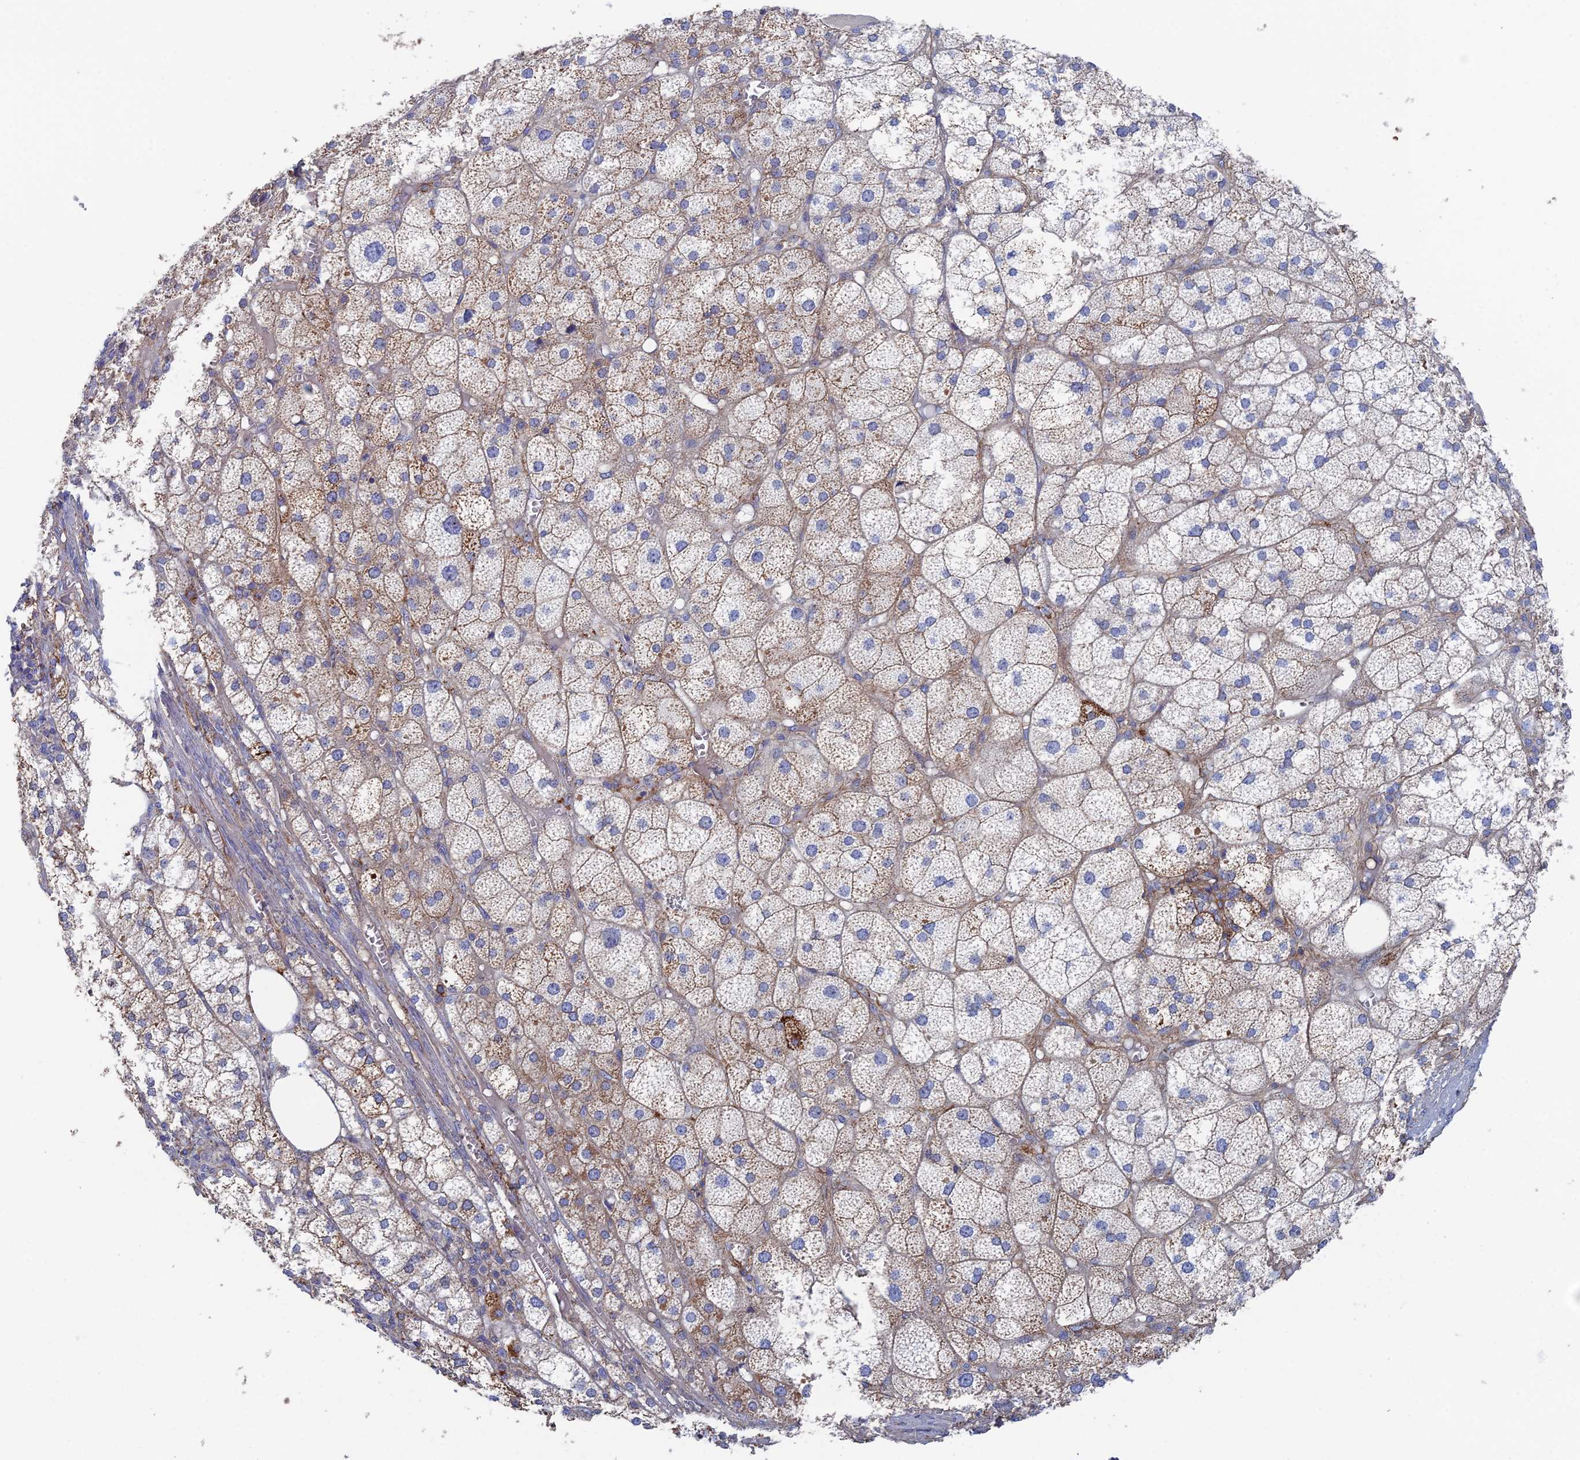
{"staining": {"intensity": "moderate", "quantity": "<25%", "location": "cytoplasmic/membranous"}, "tissue": "adrenal gland", "cell_type": "Glandular cells", "image_type": "normal", "snomed": [{"axis": "morphology", "description": "Normal tissue, NOS"}, {"axis": "topography", "description": "Adrenal gland"}], "caption": "This is a micrograph of IHC staining of unremarkable adrenal gland, which shows moderate positivity in the cytoplasmic/membranous of glandular cells.", "gene": "SNX11", "patient": {"sex": "female", "age": 61}}